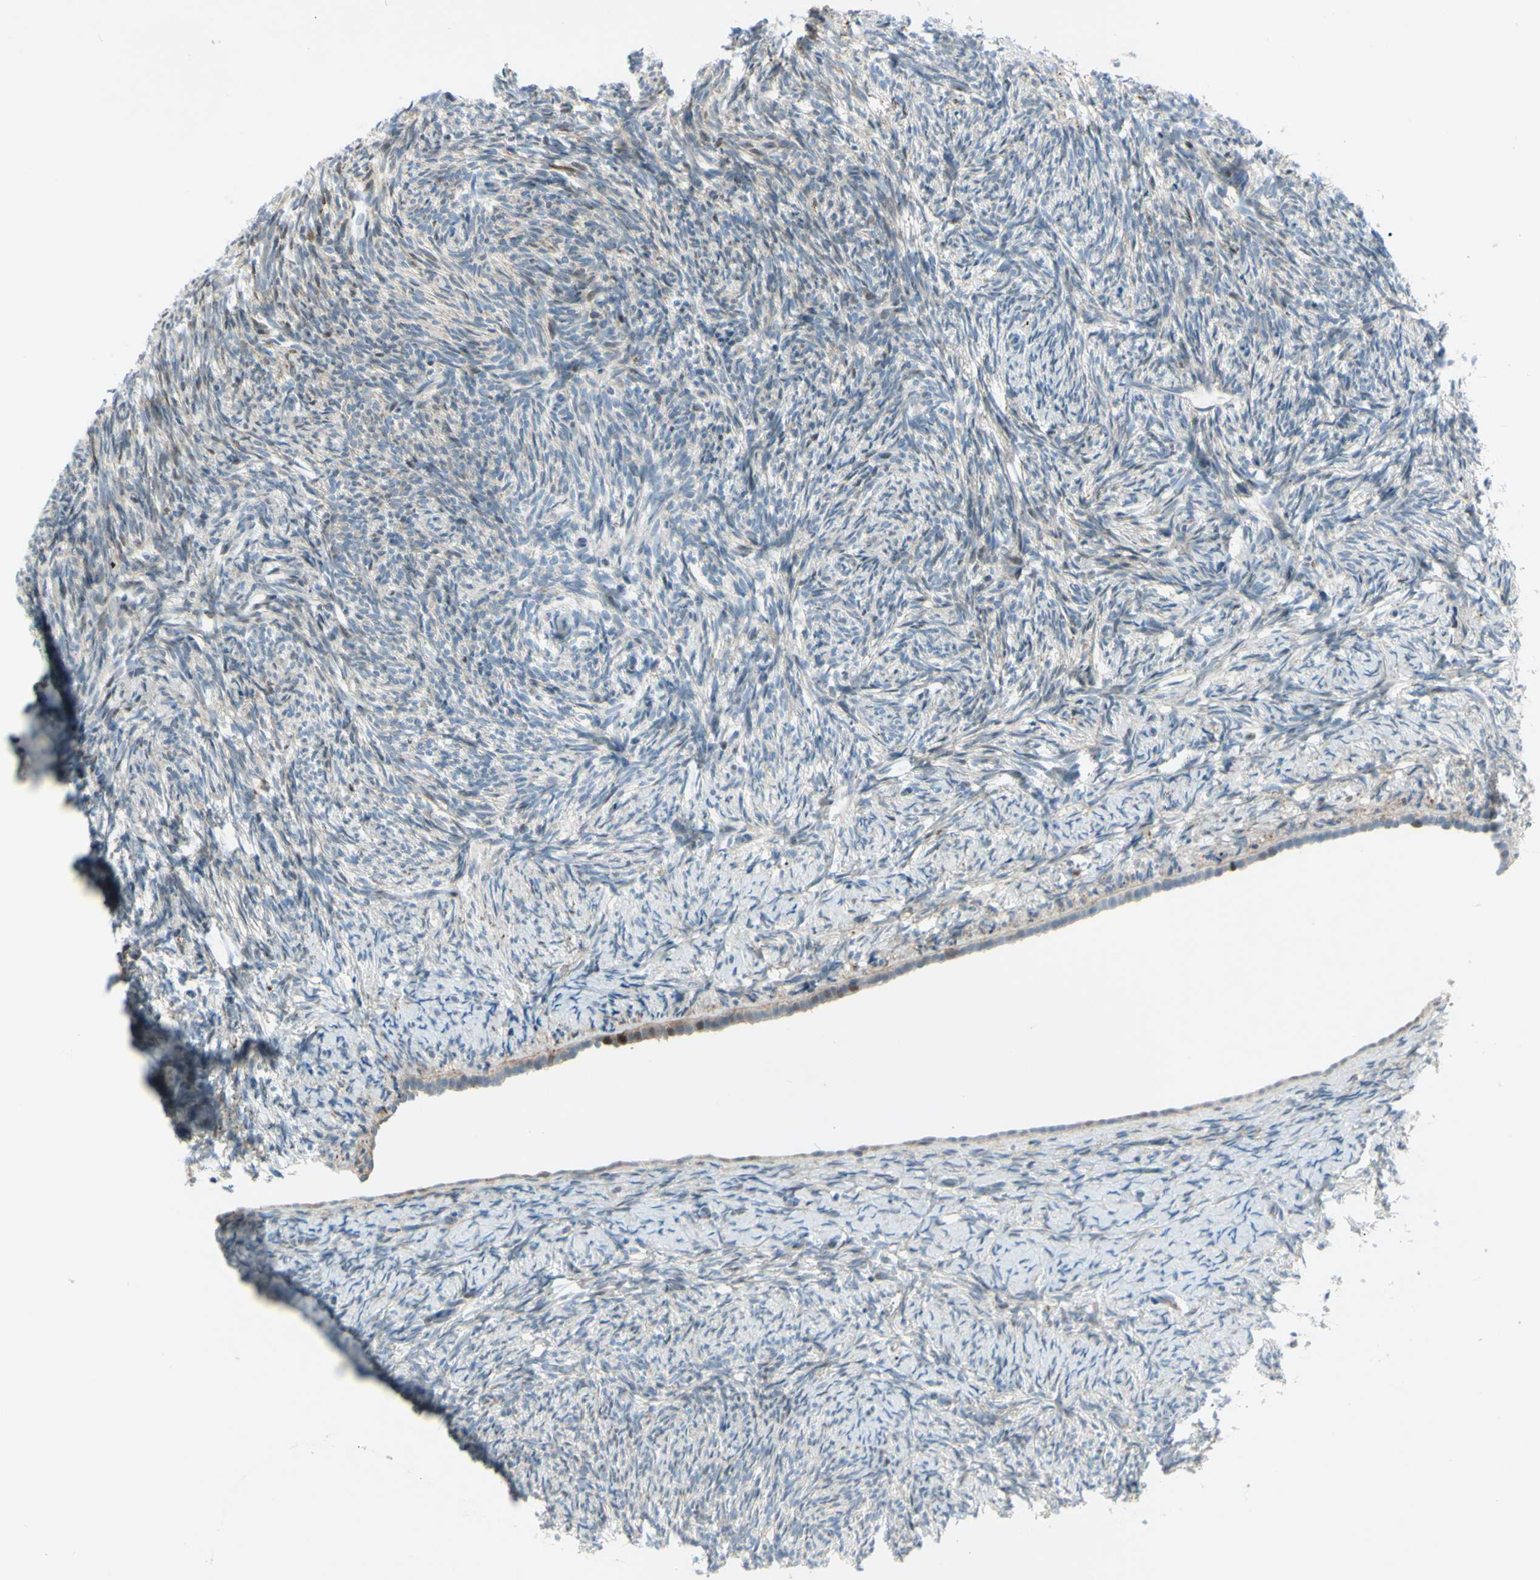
{"staining": {"intensity": "weak", "quantity": "25%-75%", "location": "cytoplasmic/membranous"}, "tissue": "ovary", "cell_type": "Ovarian stroma cells", "image_type": "normal", "snomed": [{"axis": "morphology", "description": "Normal tissue, NOS"}, {"axis": "topography", "description": "Ovary"}], "caption": "A brown stain labels weak cytoplasmic/membranous positivity of a protein in ovarian stroma cells of benign human ovary.", "gene": "C1orf159", "patient": {"sex": "female", "age": 60}}